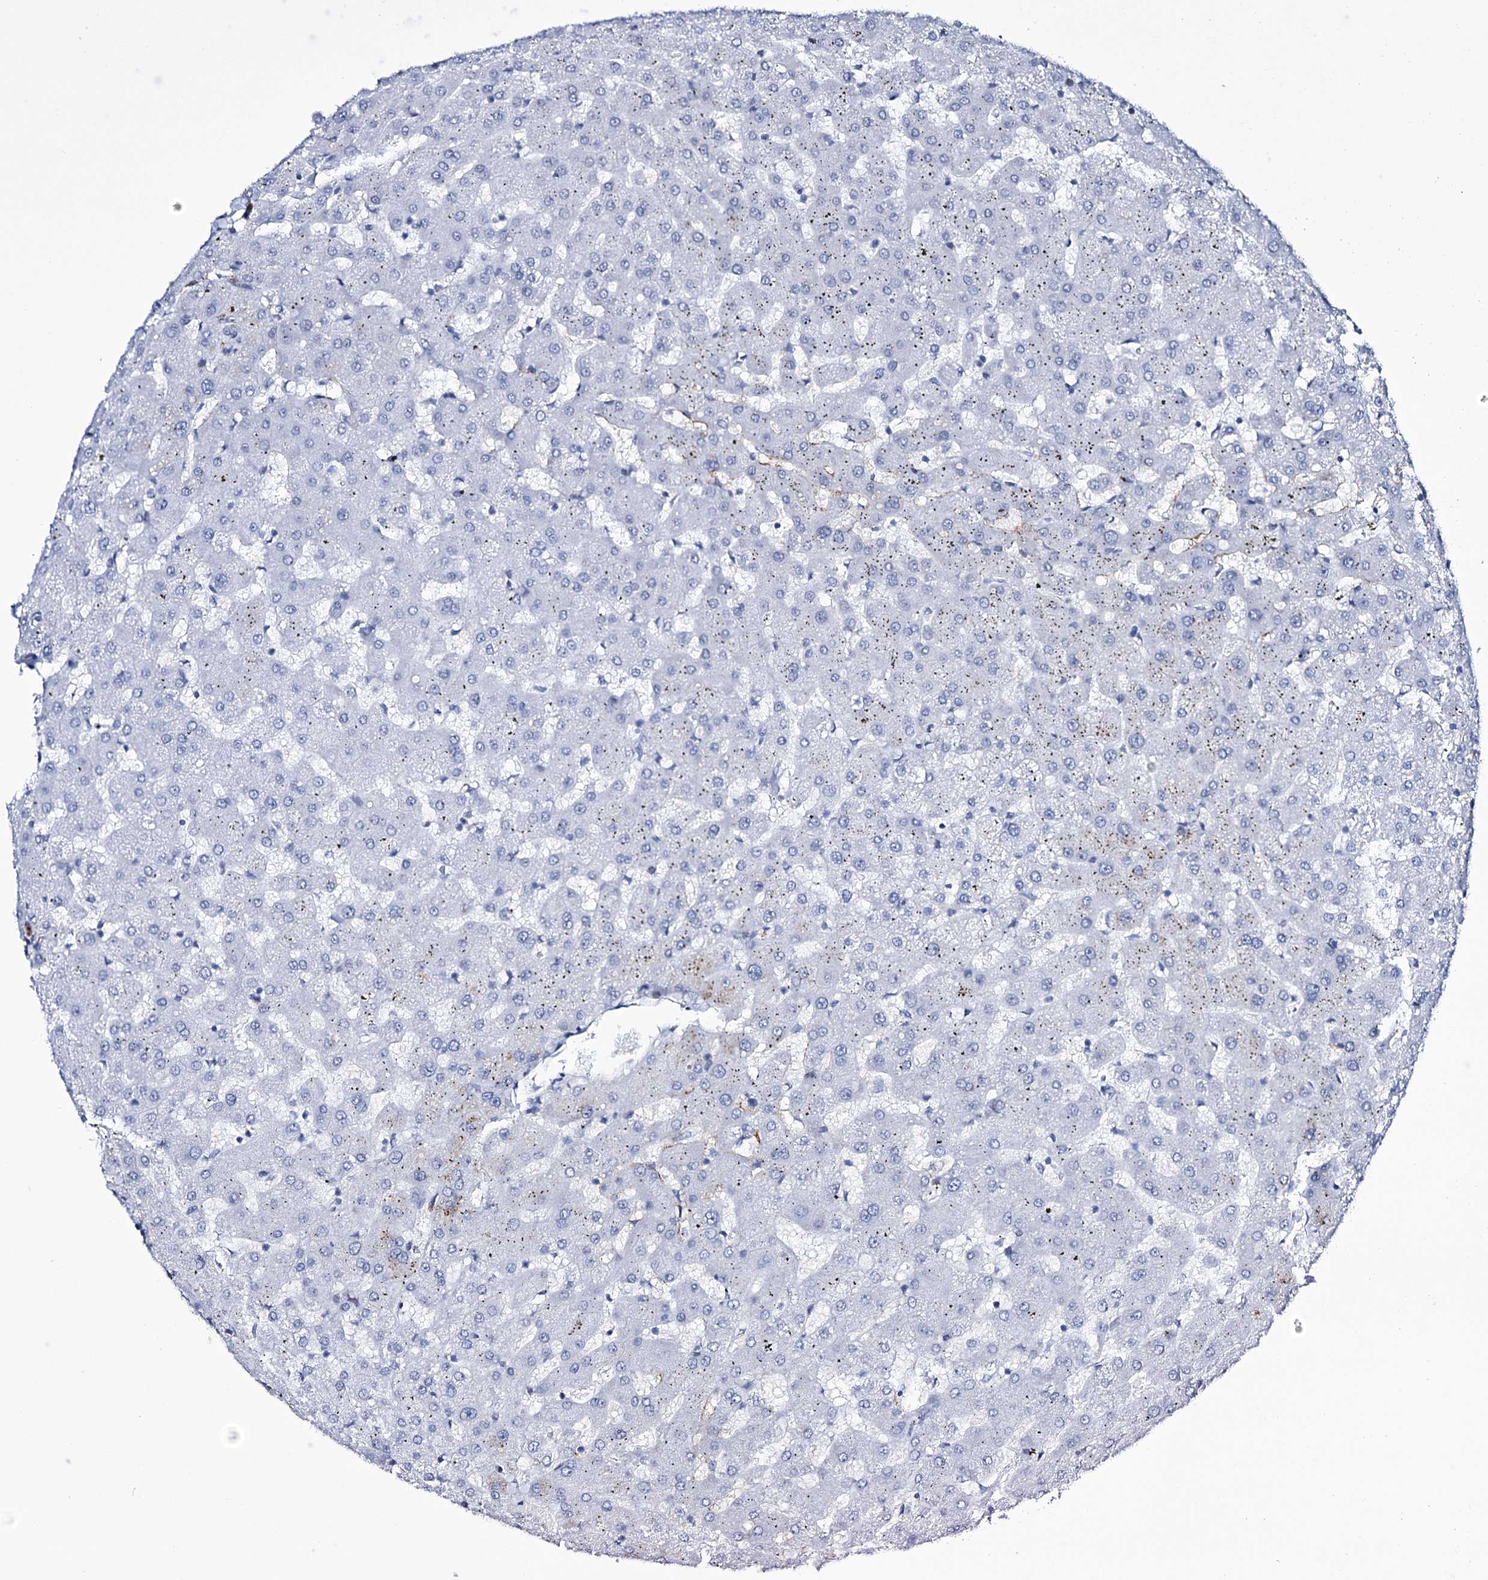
{"staining": {"intensity": "negative", "quantity": "none", "location": "none"}, "tissue": "liver", "cell_type": "Cholangiocytes", "image_type": "normal", "snomed": [{"axis": "morphology", "description": "Normal tissue, NOS"}, {"axis": "topography", "description": "Liver"}], "caption": "This image is of unremarkable liver stained with immunohistochemistry (IHC) to label a protein in brown with the nuclei are counter-stained blue. There is no positivity in cholangiocytes.", "gene": "ZC3H12C", "patient": {"sex": "female", "age": 63}}